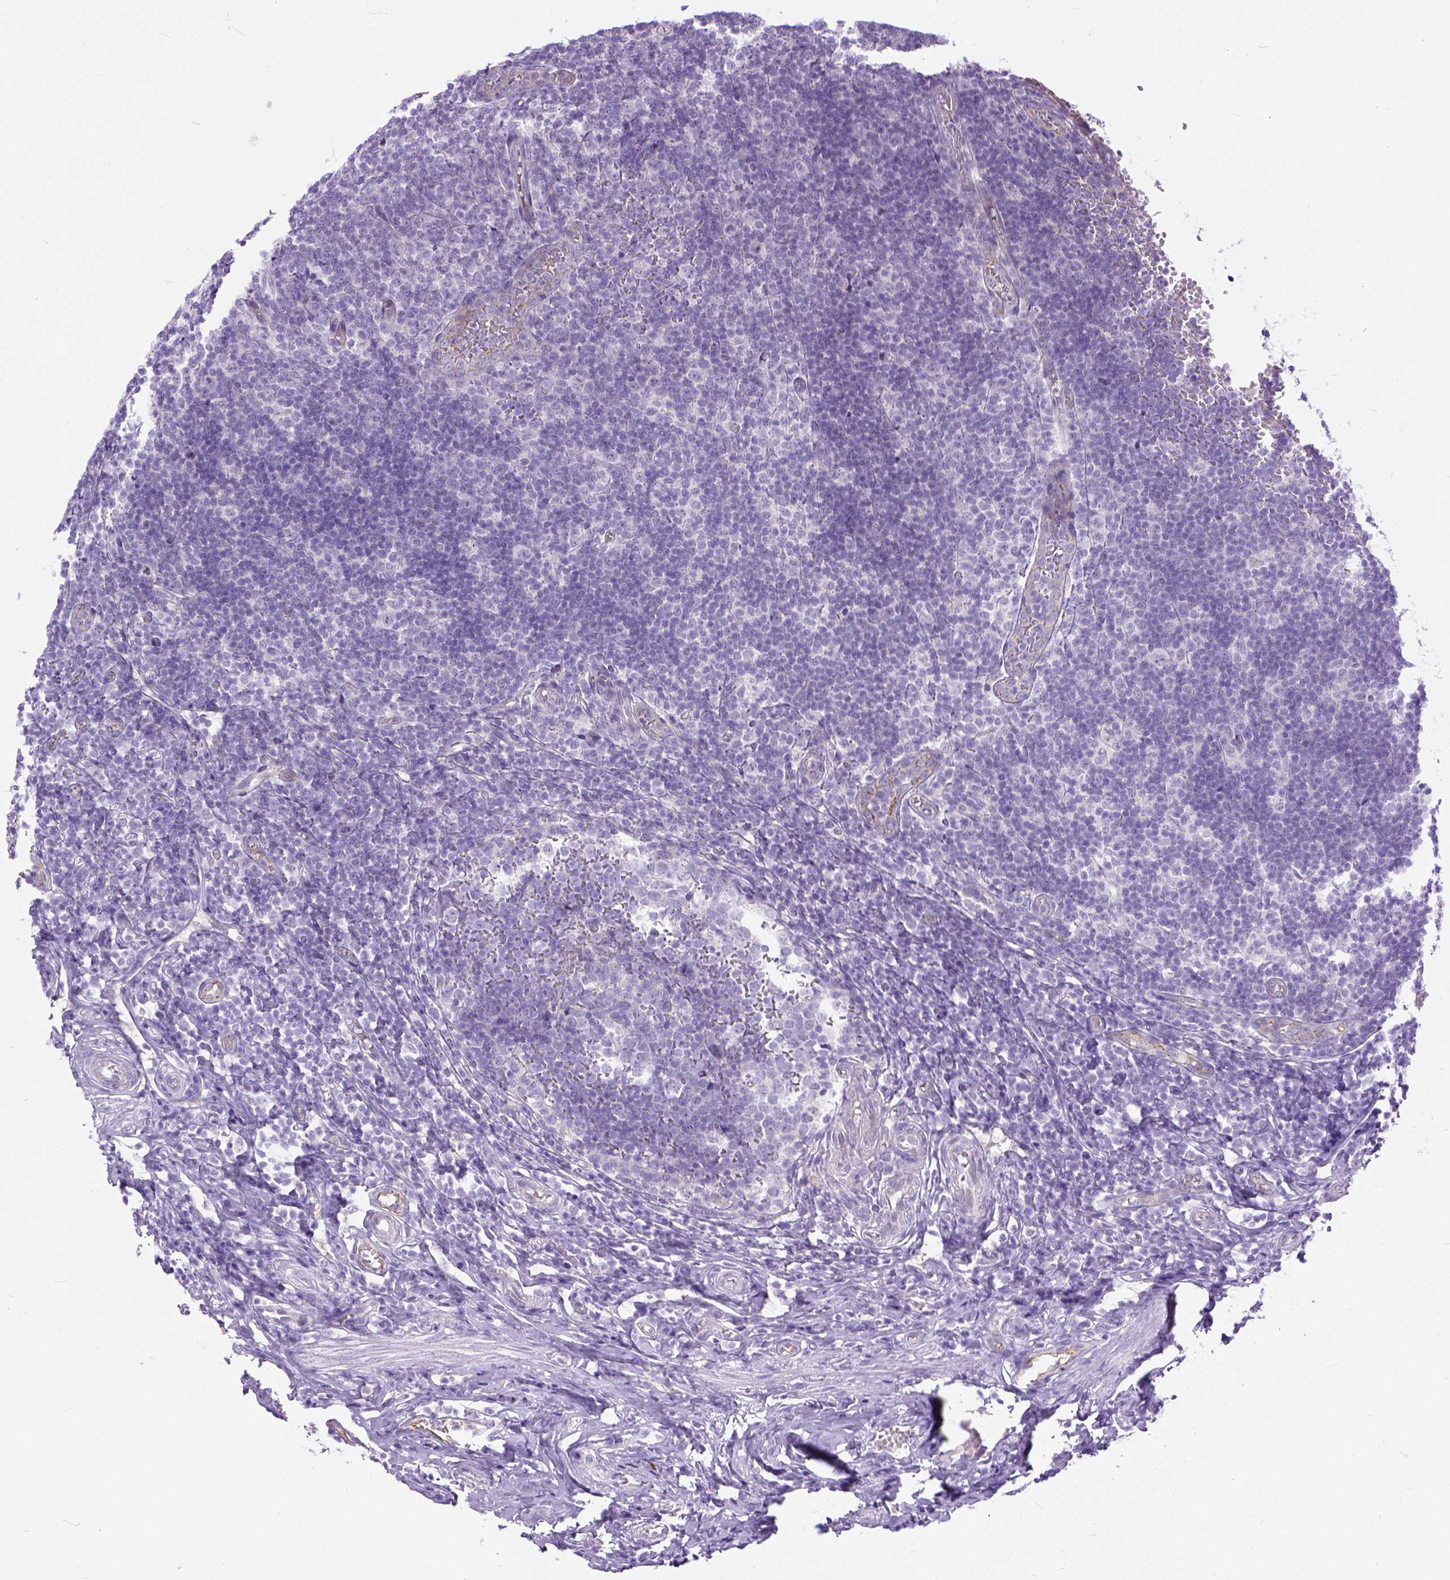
{"staining": {"intensity": "moderate", "quantity": ">75%", "location": "cytoplasmic/membranous"}, "tissue": "appendix", "cell_type": "Glandular cells", "image_type": "normal", "snomed": [{"axis": "morphology", "description": "Normal tissue, NOS"}, {"axis": "topography", "description": "Appendix"}], "caption": "Brown immunohistochemical staining in benign human appendix shows moderate cytoplasmic/membranous expression in approximately >75% of glandular cells. Nuclei are stained in blue.", "gene": "ADGRF1", "patient": {"sex": "male", "age": 18}}